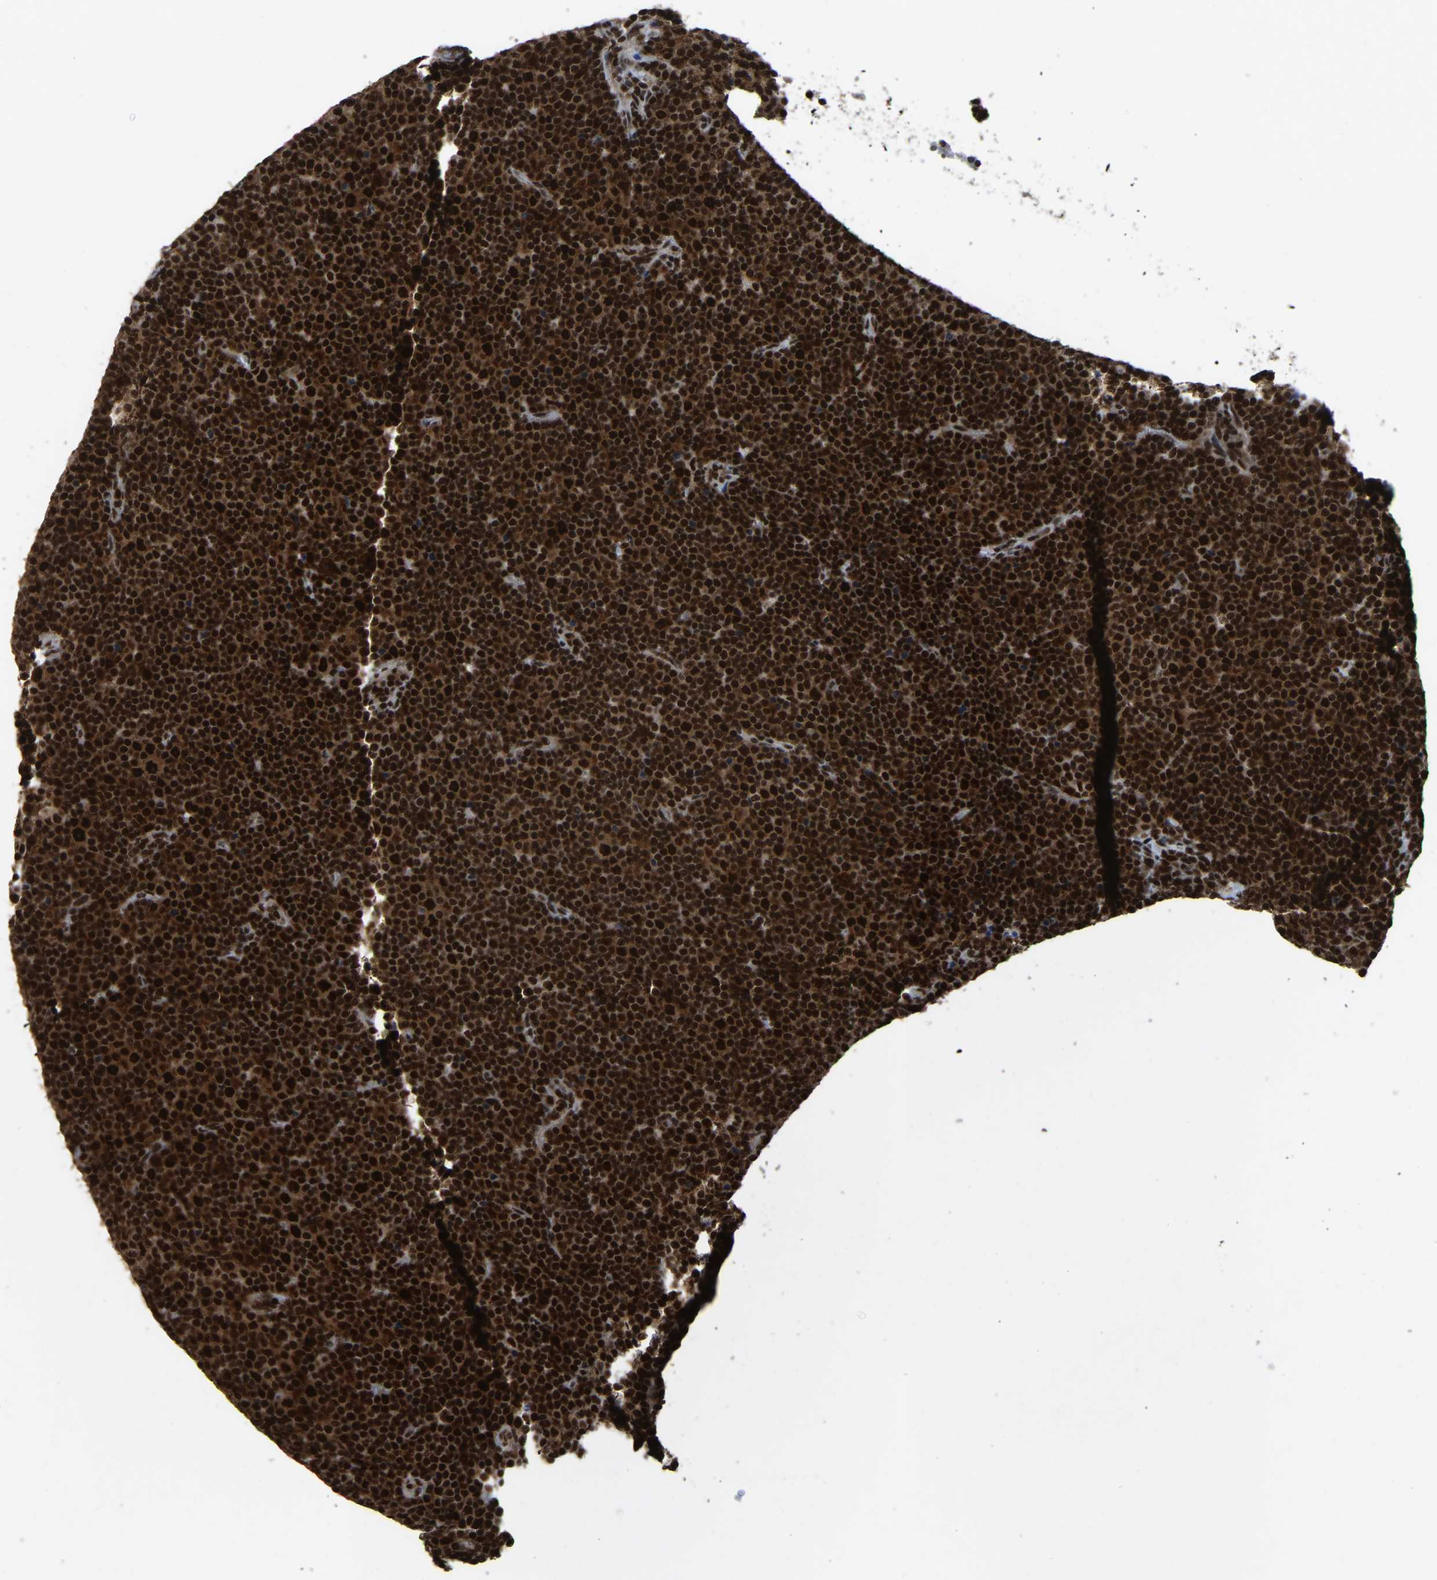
{"staining": {"intensity": "strong", "quantity": ">75%", "location": "nuclear"}, "tissue": "lymphoma", "cell_type": "Tumor cells", "image_type": "cancer", "snomed": [{"axis": "morphology", "description": "Malignant lymphoma, non-Hodgkin's type, Low grade"}, {"axis": "topography", "description": "Lymph node"}], "caption": "An image of human low-grade malignant lymphoma, non-Hodgkin's type stained for a protein demonstrates strong nuclear brown staining in tumor cells.", "gene": "TBL1XR1", "patient": {"sex": "female", "age": 67}}